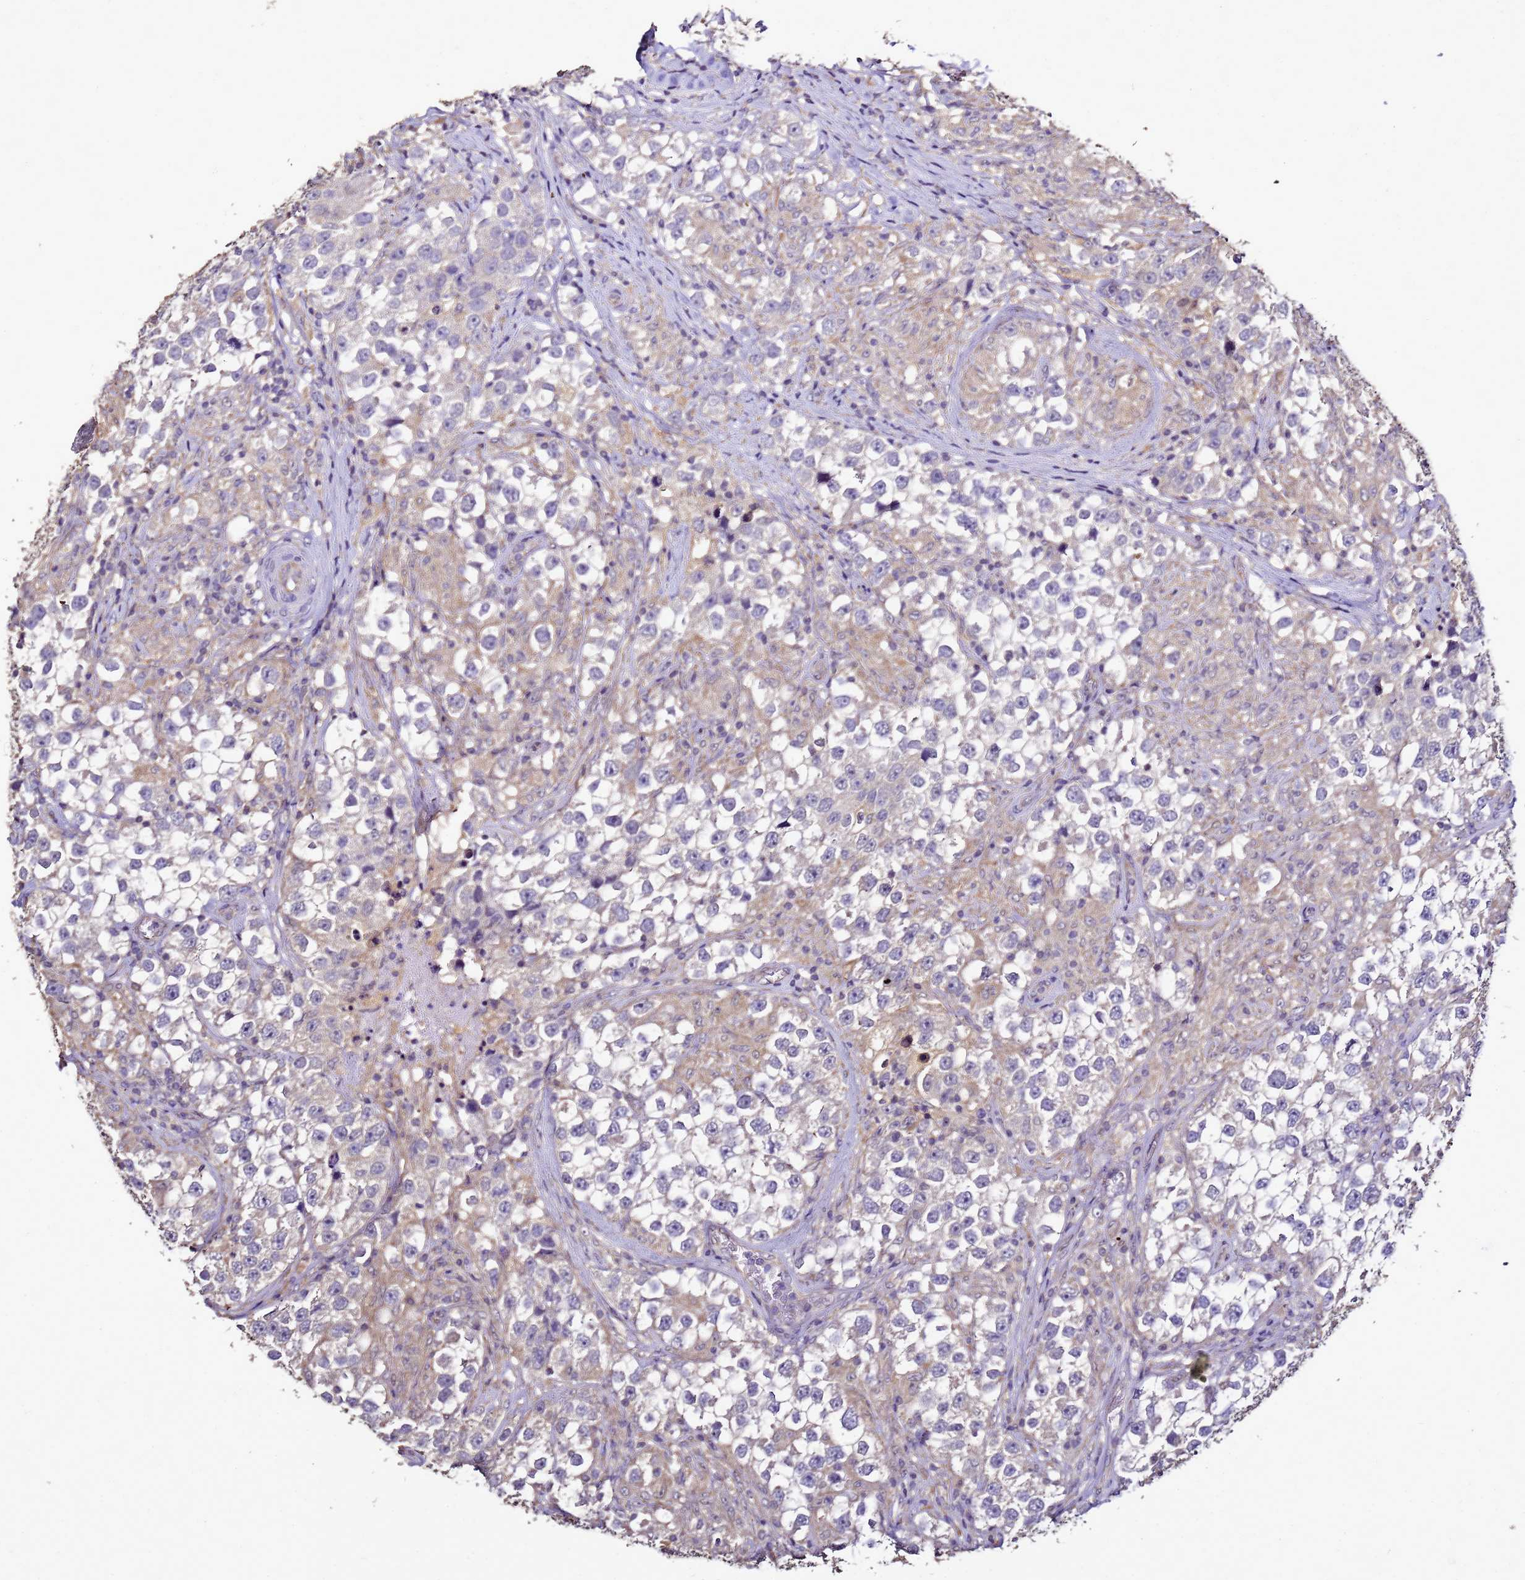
{"staining": {"intensity": "negative", "quantity": "none", "location": "none"}, "tissue": "testis cancer", "cell_type": "Tumor cells", "image_type": "cancer", "snomed": [{"axis": "morphology", "description": "Seminoma, NOS"}, {"axis": "topography", "description": "Testis"}], "caption": "This is an IHC micrograph of human testis seminoma. There is no positivity in tumor cells.", "gene": "ENOPH1", "patient": {"sex": "male", "age": 46}}